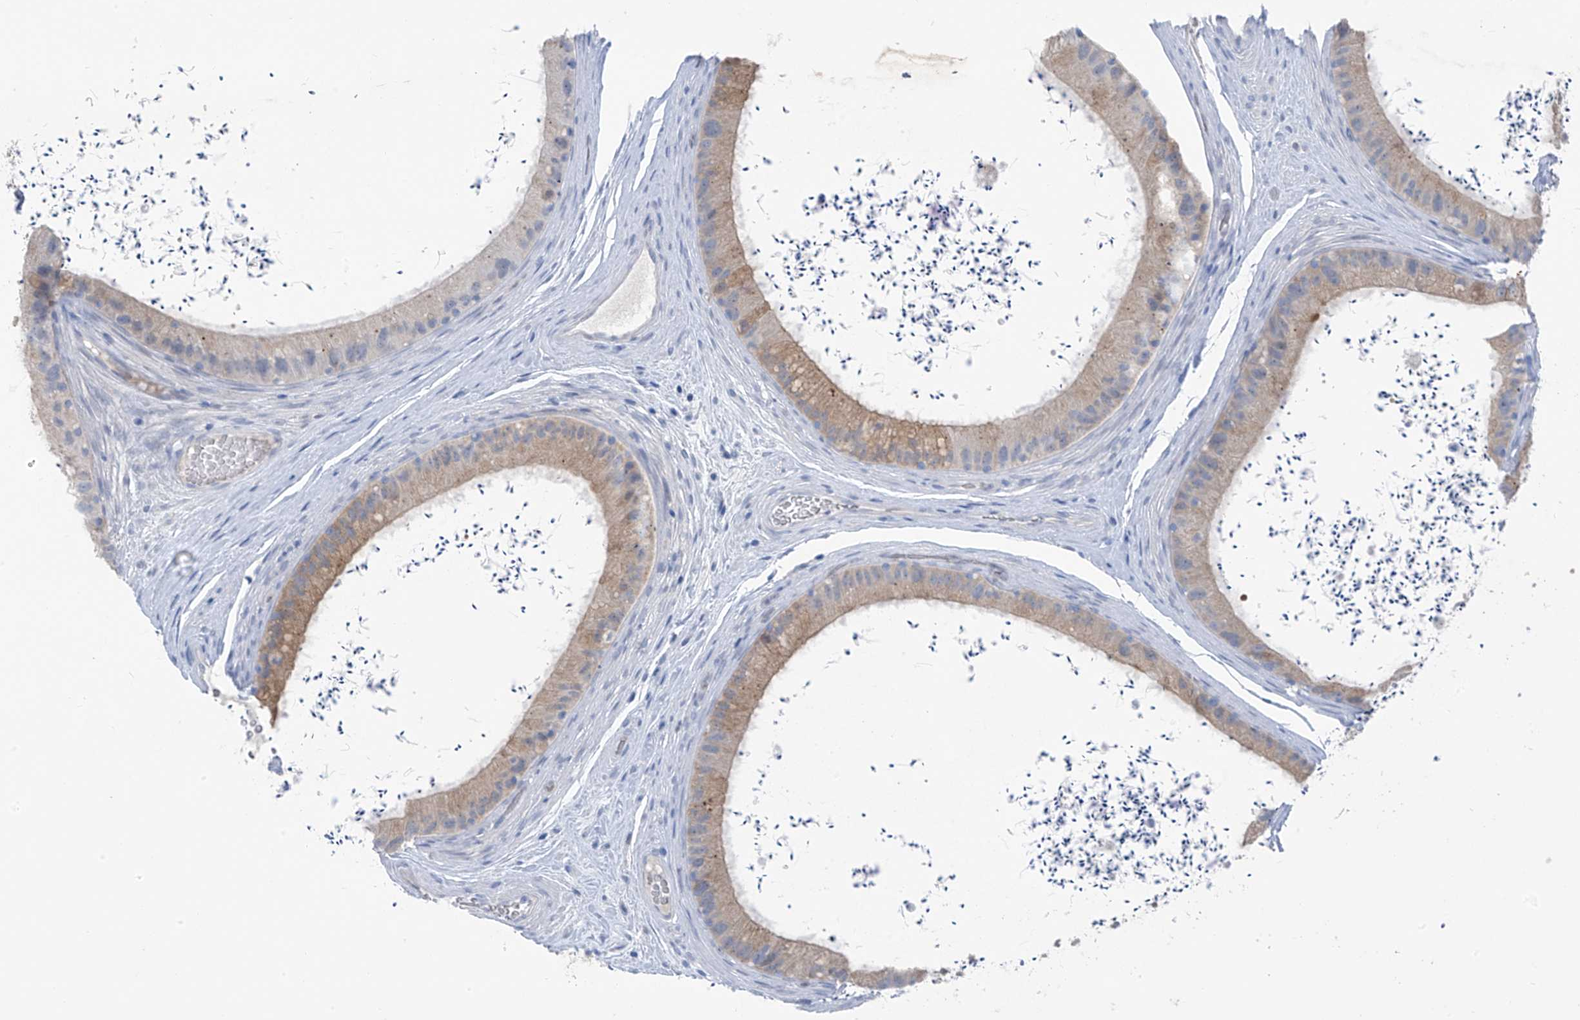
{"staining": {"intensity": "moderate", "quantity": "25%-75%", "location": "cytoplasmic/membranous"}, "tissue": "epididymis", "cell_type": "Glandular cells", "image_type": "normal", "snomed": [{"axis": "morphology", "description": "Normal tissue, NOS"}, {"axis": "topography", "description": "Epididymis, spermatic cord, NOS"}], "caption": "Immunohistochemistry (IHC) micrograph of normal epididymis: epididymis stained using immunohistochemistry (IHC) exhibits medium levels of moderate protein expression localized specifically in the cytoplasmic/membranous of glandular cells, appearing as a cytoplasmic/membranous brown color.", "gene": "ZNF793", "patient": {"sex": "male", "age": 50}}